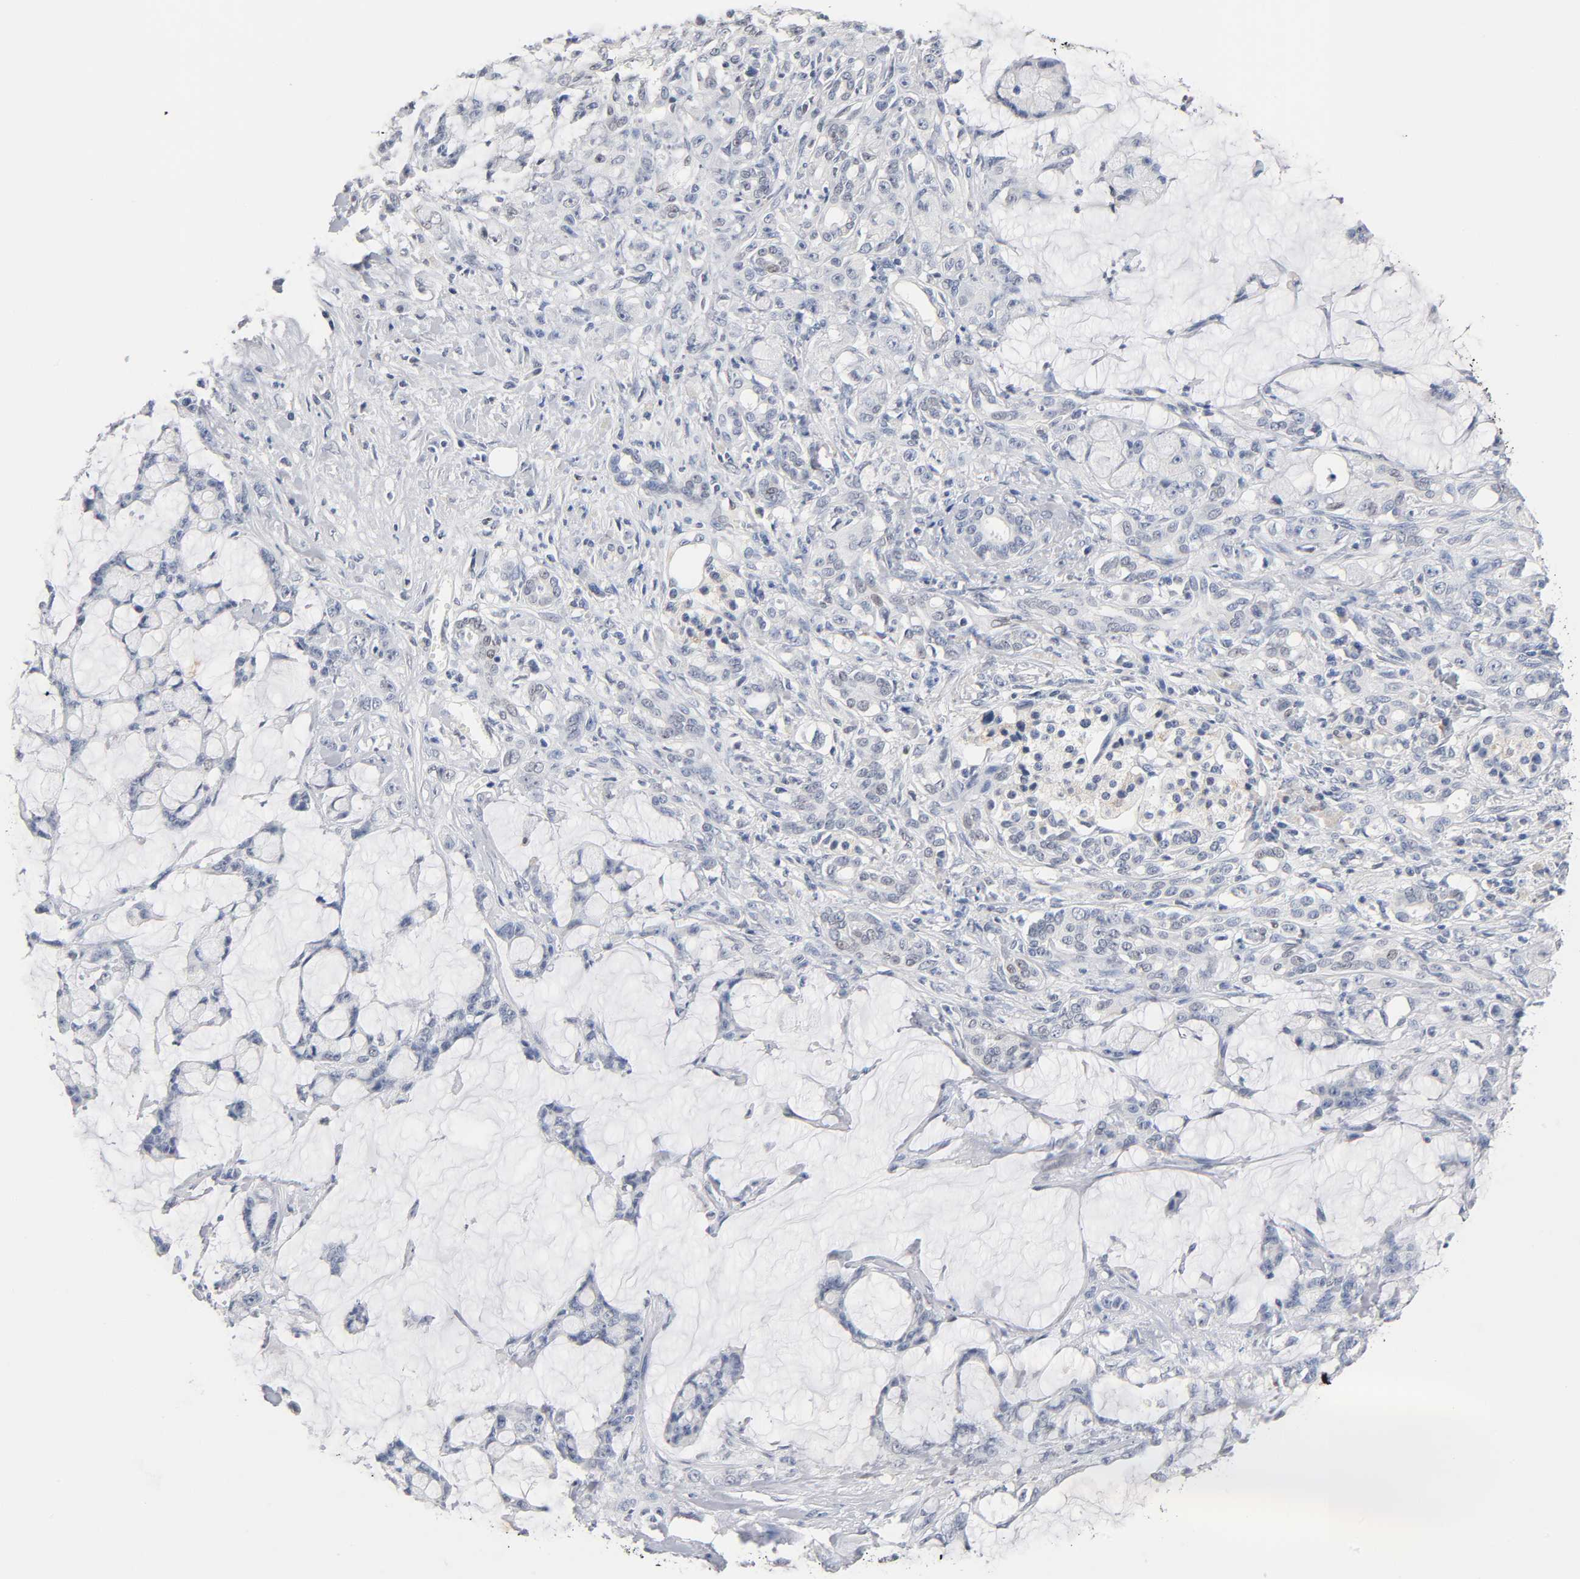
{"staining": {"intensity": "negative", "quantity": "none", "location": "none"}, "tissue": "pancreatic cancer", "cell_type": "Tumor cells", "image_type": "cancer", "snomed": [{"axis": "morphology", "description": "Adenocarcinoma, NOS"}, {"axis": "topography", "description": "Pancreas"}], "caption": "High power microscopy photomicrograph of an IHC histopathology image of pancreatic cancer, revealing no significant staining in tumor cells. Nuclei are stained in blue.", "gene": "NFATC1", "patient": {"sex": "female", "age": 73}}